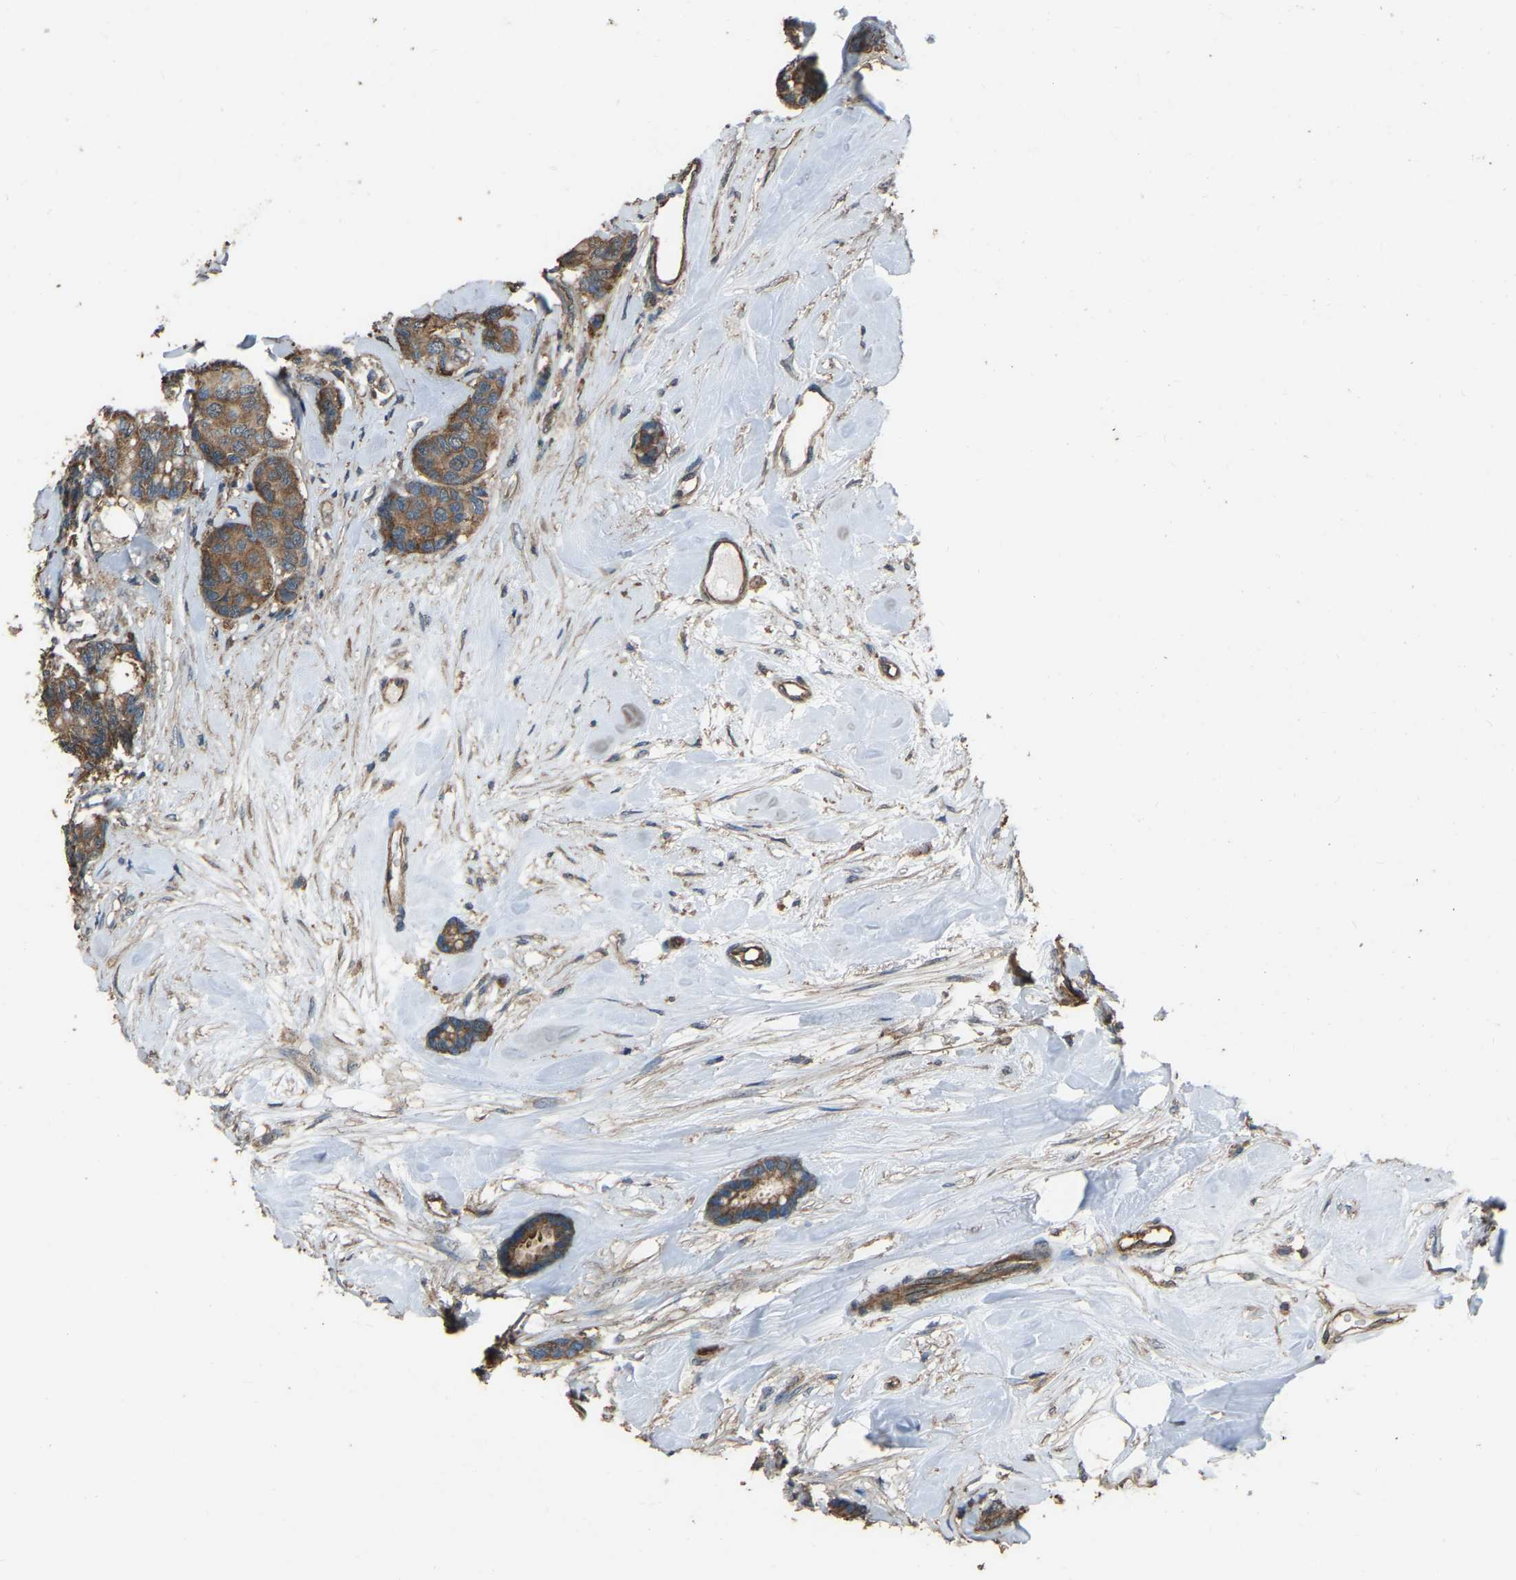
{"staining": {"intensity": "moderate", "quantity": ">75%", "location": "cytoplasmic/membranous"}, "tissue": "breast cancer", "cell_type": "Tumor cells", "image_type": "cancer", "snomed": [{"axis": "morphology", "description": "Duct carcinoma"}, {"axis": "topography", "description": "Breast"}], "caption": "This is a micrograph of immunohistochemistry (IHC) staining of breast cancer (invasive ductal carcinoma), which shows moderate staining in the cytoplasmic/membranous of tumor cells.", "gene": "SLC4A2", "patient": {"sex": "female", "age": 87}}